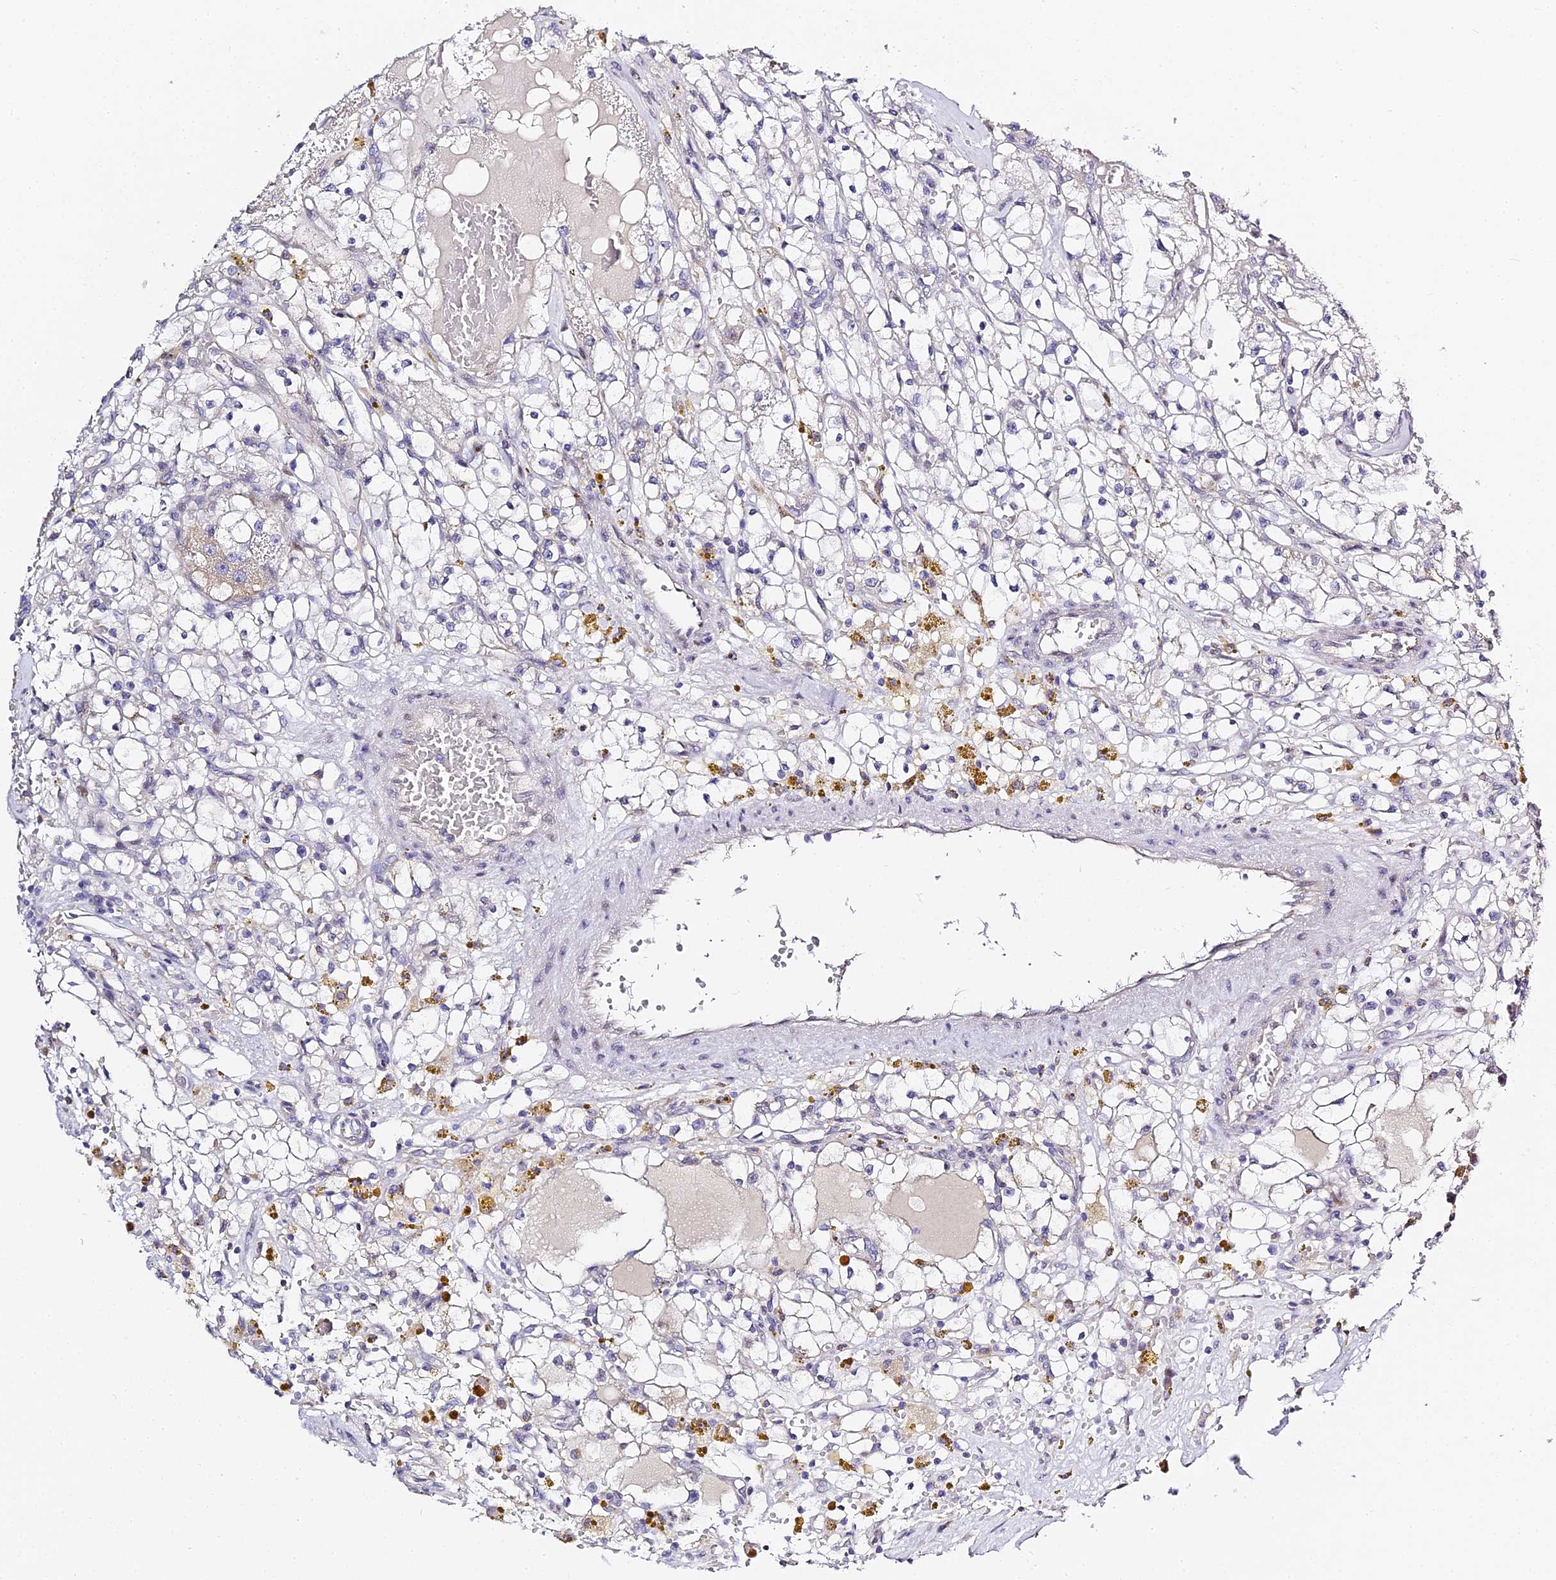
{"staining": {"intensity": "negative", "quantity": "none", "location": "none"}, "tissue": "renal cancer", "cell_type": "Tumor cells", "image_type": "cancer", "snomed": [{"axis": "morphology", "description": "Adenocarcinoma, NOS"}, {"axis": "topography", "description": "Kidney"}], "caption": "The micrograph displays no staining of tumor cells in adenocarcinoma (renal).", "gene": "SERP1", "patient": {"sex": "male", "age": 56}}